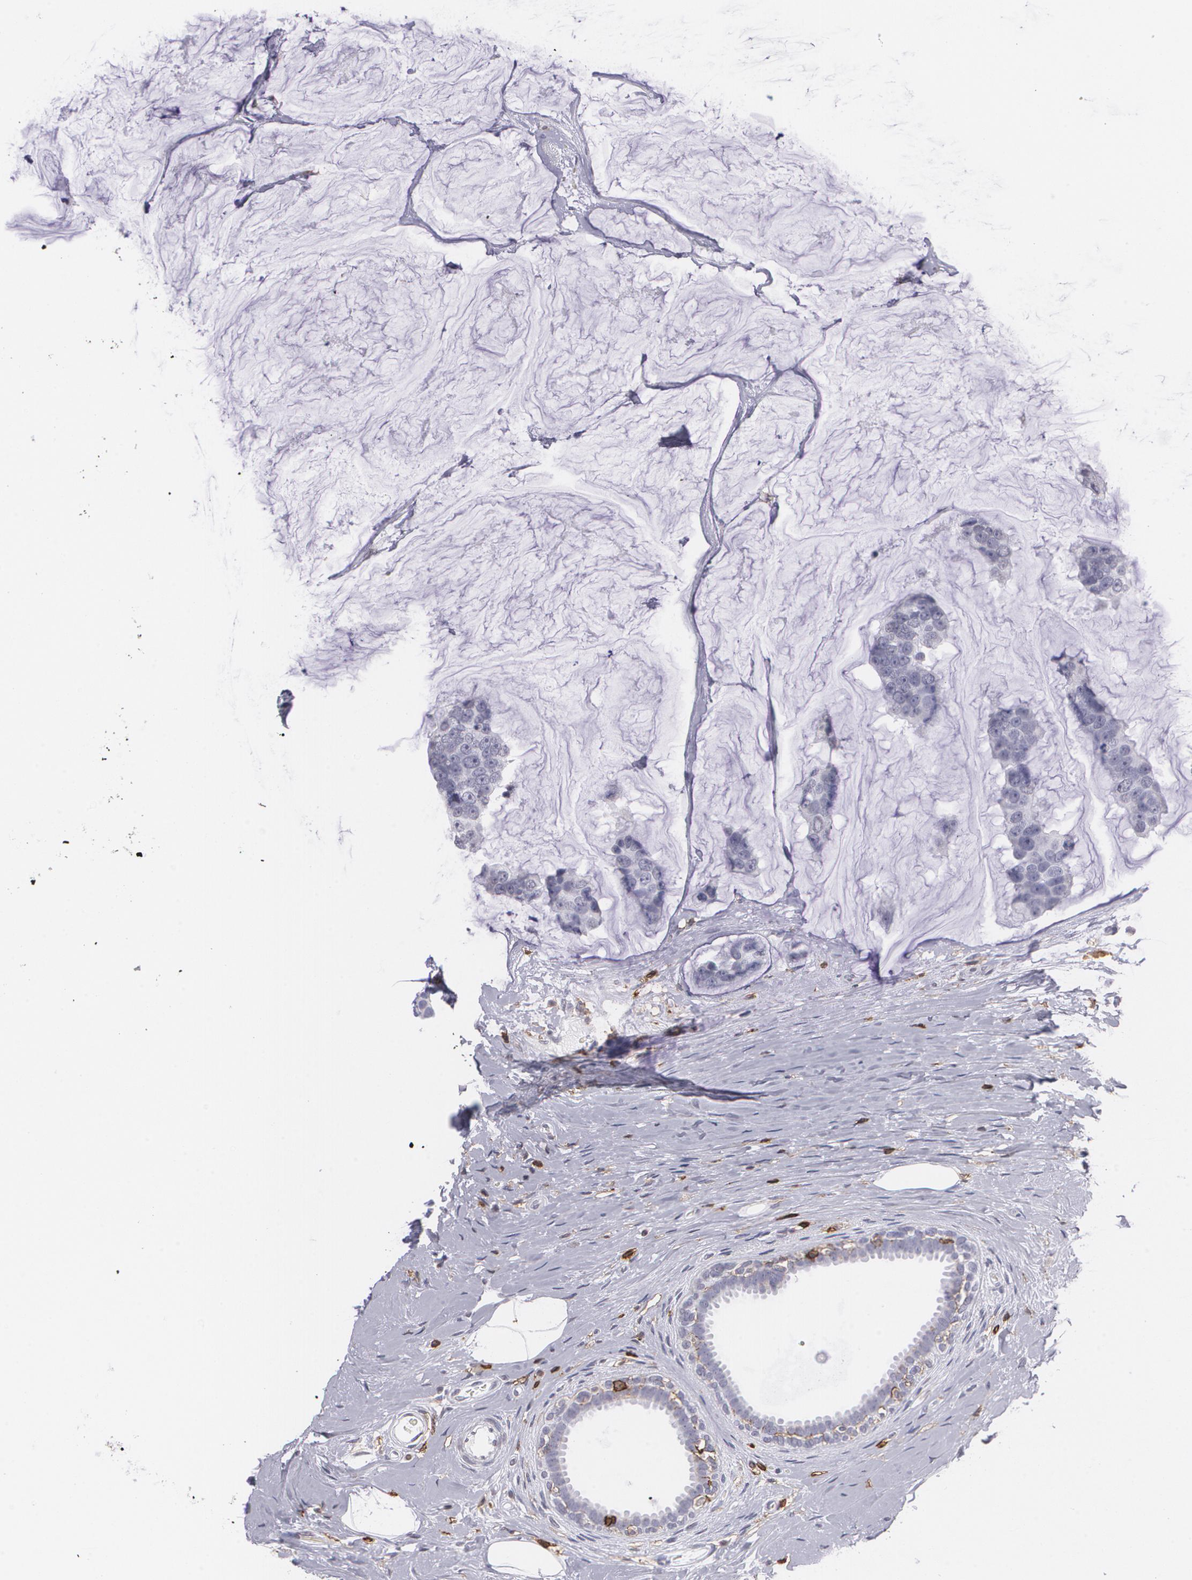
{"staining": {"intensity": "negative", "quantity": "none", "location": "none"}, "tissue": "breast cancer", "cell_type": "Tumor cells", "image_type": "cancer", "snomed": [{"axis": "morphology", "description": "Normal tissue, NOS"}, {"axis": "morphology", "description": "Duct carcinoma"}, {"axis": "topography", "description": "Breast"}], "caption": "Human breast intraductal carcinoma stained for a protein using IHC reveals no expression in tumor cells.", "gene": "PTPRC", "patient": {"sex": "female", "age": 50}}